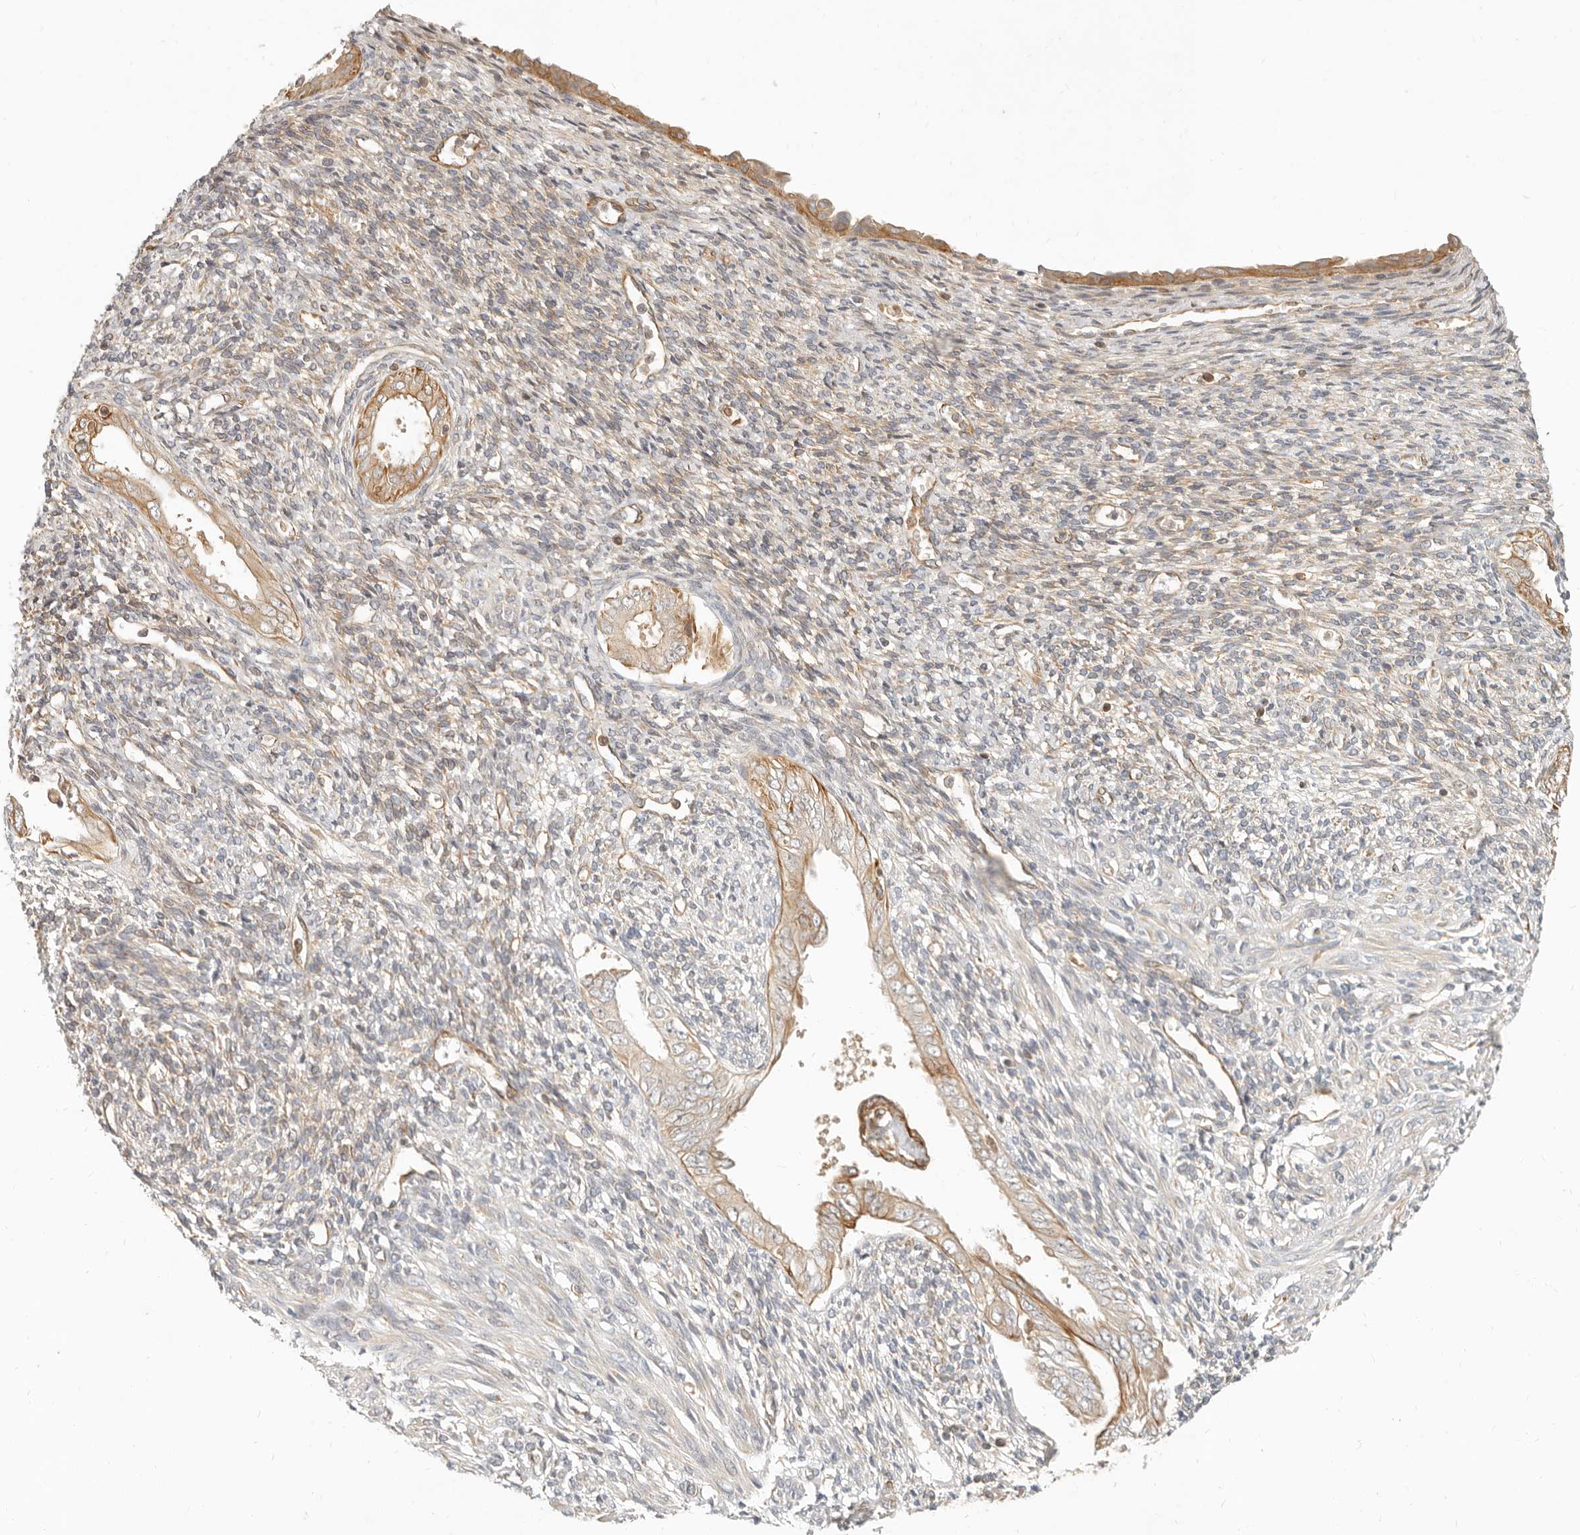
{"staining": {"intensity": "moderate", "quantity": "<25%", "location": "cytoplasmic/membranous"}, "tissue": "endometrium", "cell_type": "Cells in endometrial stroma", "image_type": "normal", "snomed": [{"axis": "morphology", "description": "Normal tissue, NOS"}, {"axis": "topography", "description": "Endometrium"}], "caption": "Moderate cytoplasmic/membranous protein positivity is seen in approximately <25% of cells in endometrial stroma in endometrium.", "gene": "UFSP1", "patient": {"sex": "female", "age": 66}}